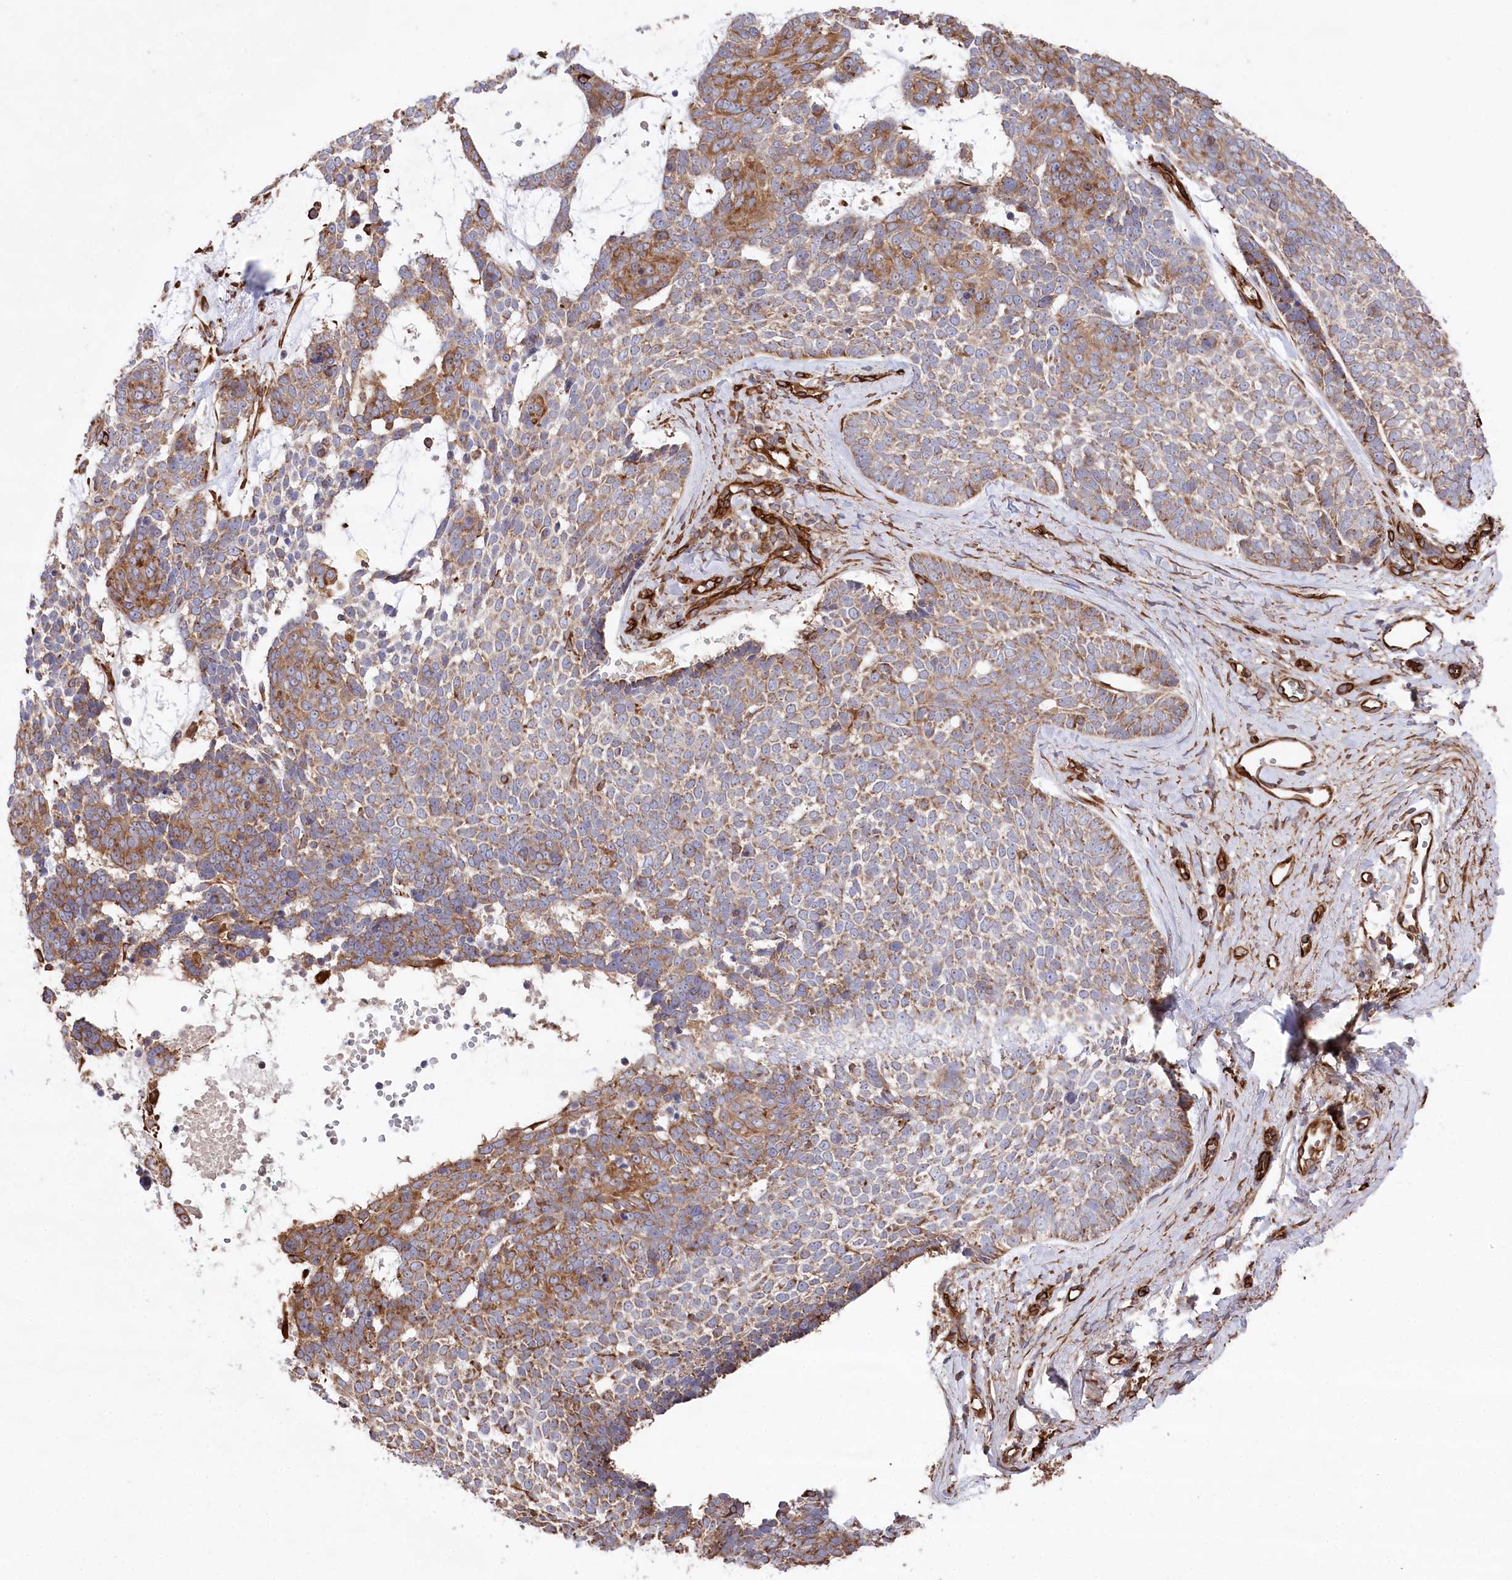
{"staining": {"intensity": "moderate", "quantity": ">75%", "location": "cytoplasmic/membranous"}, "tissue": "skin cancer", "cell_type": "Tumor cells", "image_type": "cancer", "snomed": [{"axis": "morphology", "description": "Basal cell carcinoma"}, {"axis": "topography", "description": "Skin"}], "caption": "Basal cell carcinoma (skin) was stained to show a protein in brown. There is medium levels of moderate cytoplasmic/membranous expression in about >75% of tumor cells. (DAB IHC, brown staining for protein, blue staining for nuclei).", "gene": "MTPAP", "patient": {"sex": "female", "age": 81}}